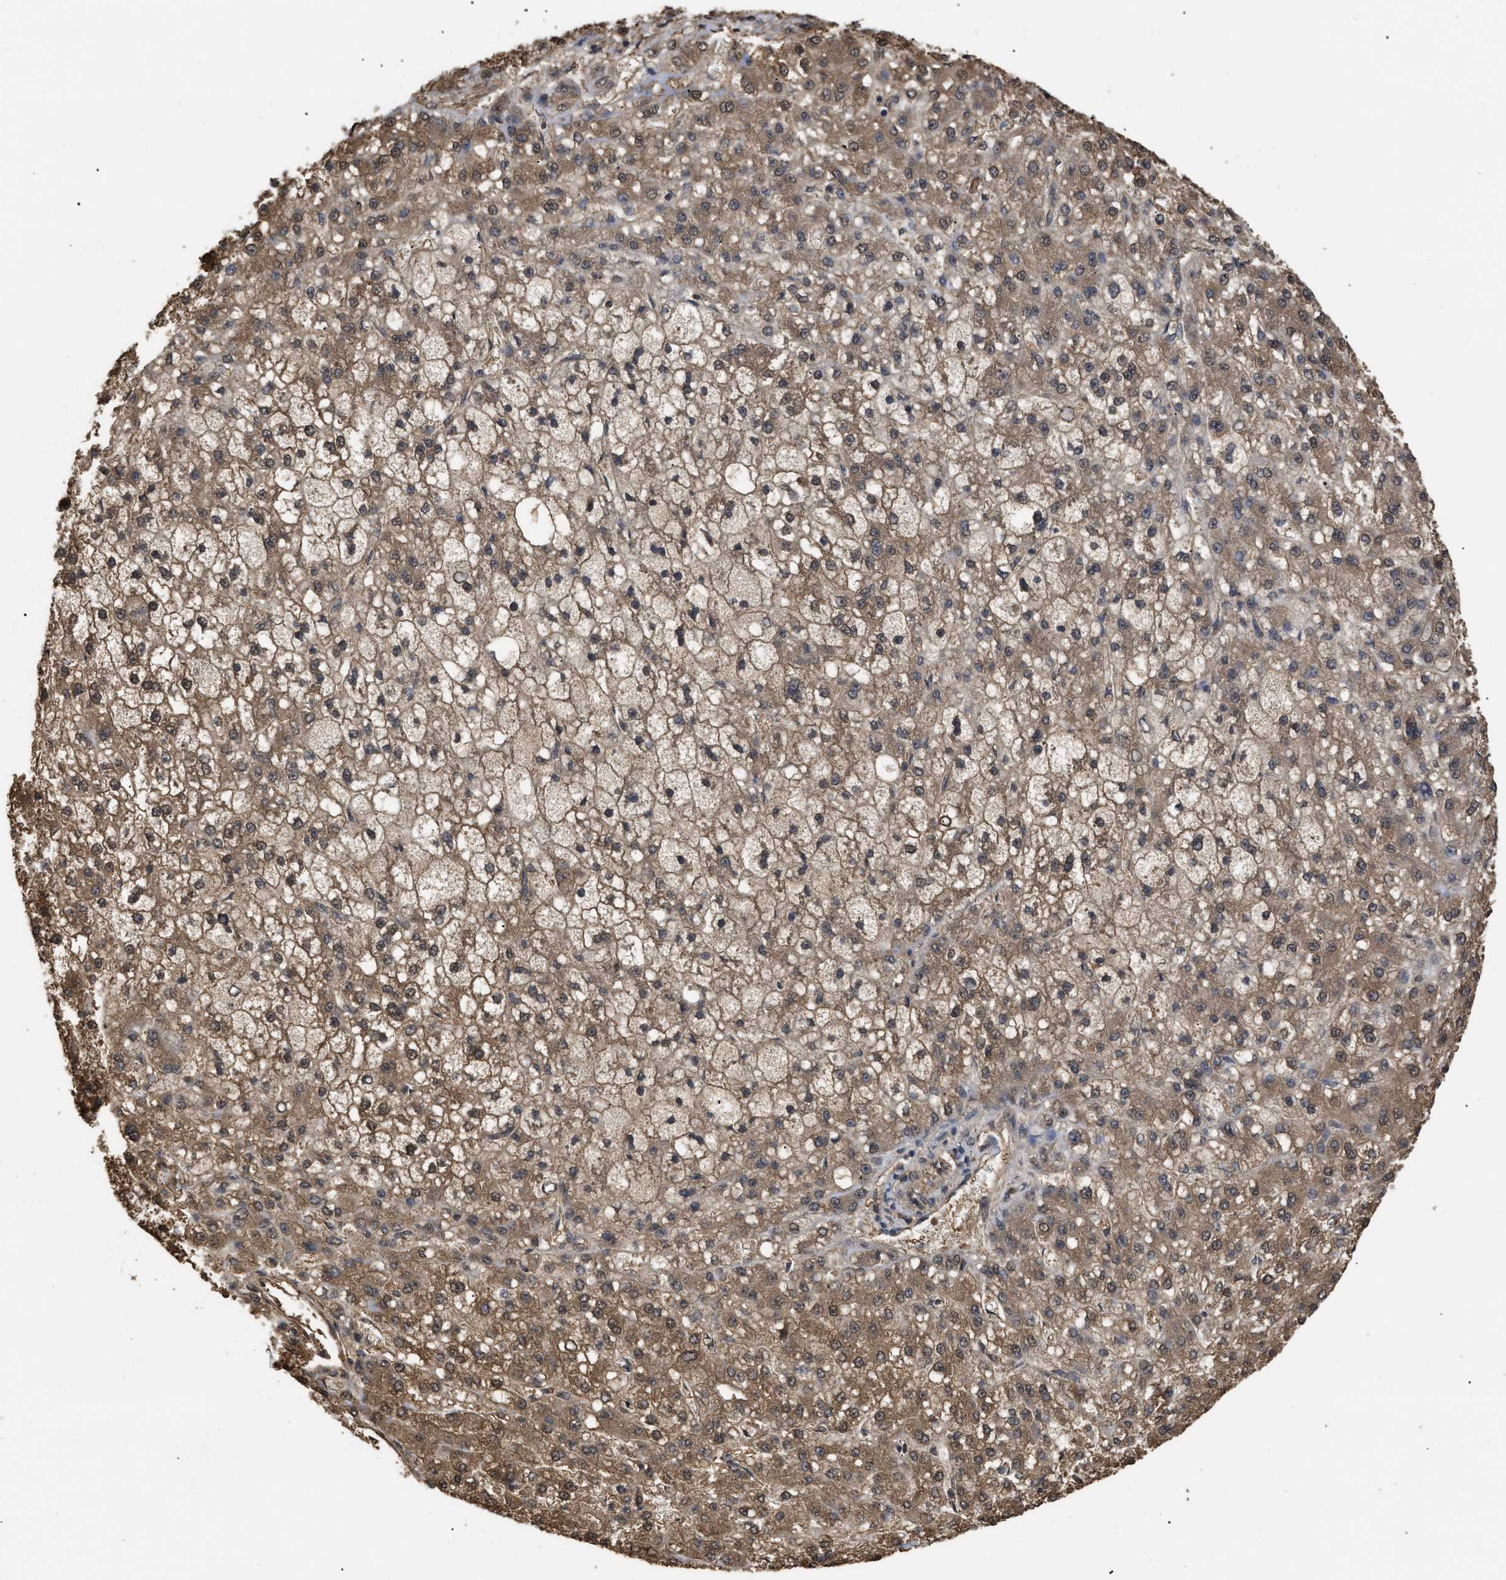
{"staining": {"intensity": "moderate", "quantity": ">75%", "location": "cytoplasmic/membranous"}, "tissue": "liver cancer", "cell_type": "Tumor cells", "image_type": "cancer", "snomed": [{"axis": "morphology", "description": "Carcinoma, Hepatocellular, NOS"}, {"axis": "topography", "description": "Liver"}], "caption": "About >75% of tumor cells in human hepatocellular carcinoma (liver) reveal moderate cytoplasmic/membranous protein positivity as visualized by brown immunohistochemical staining.", "gene": "CALM1", "patient": {"sex": "male", "age": 67}}